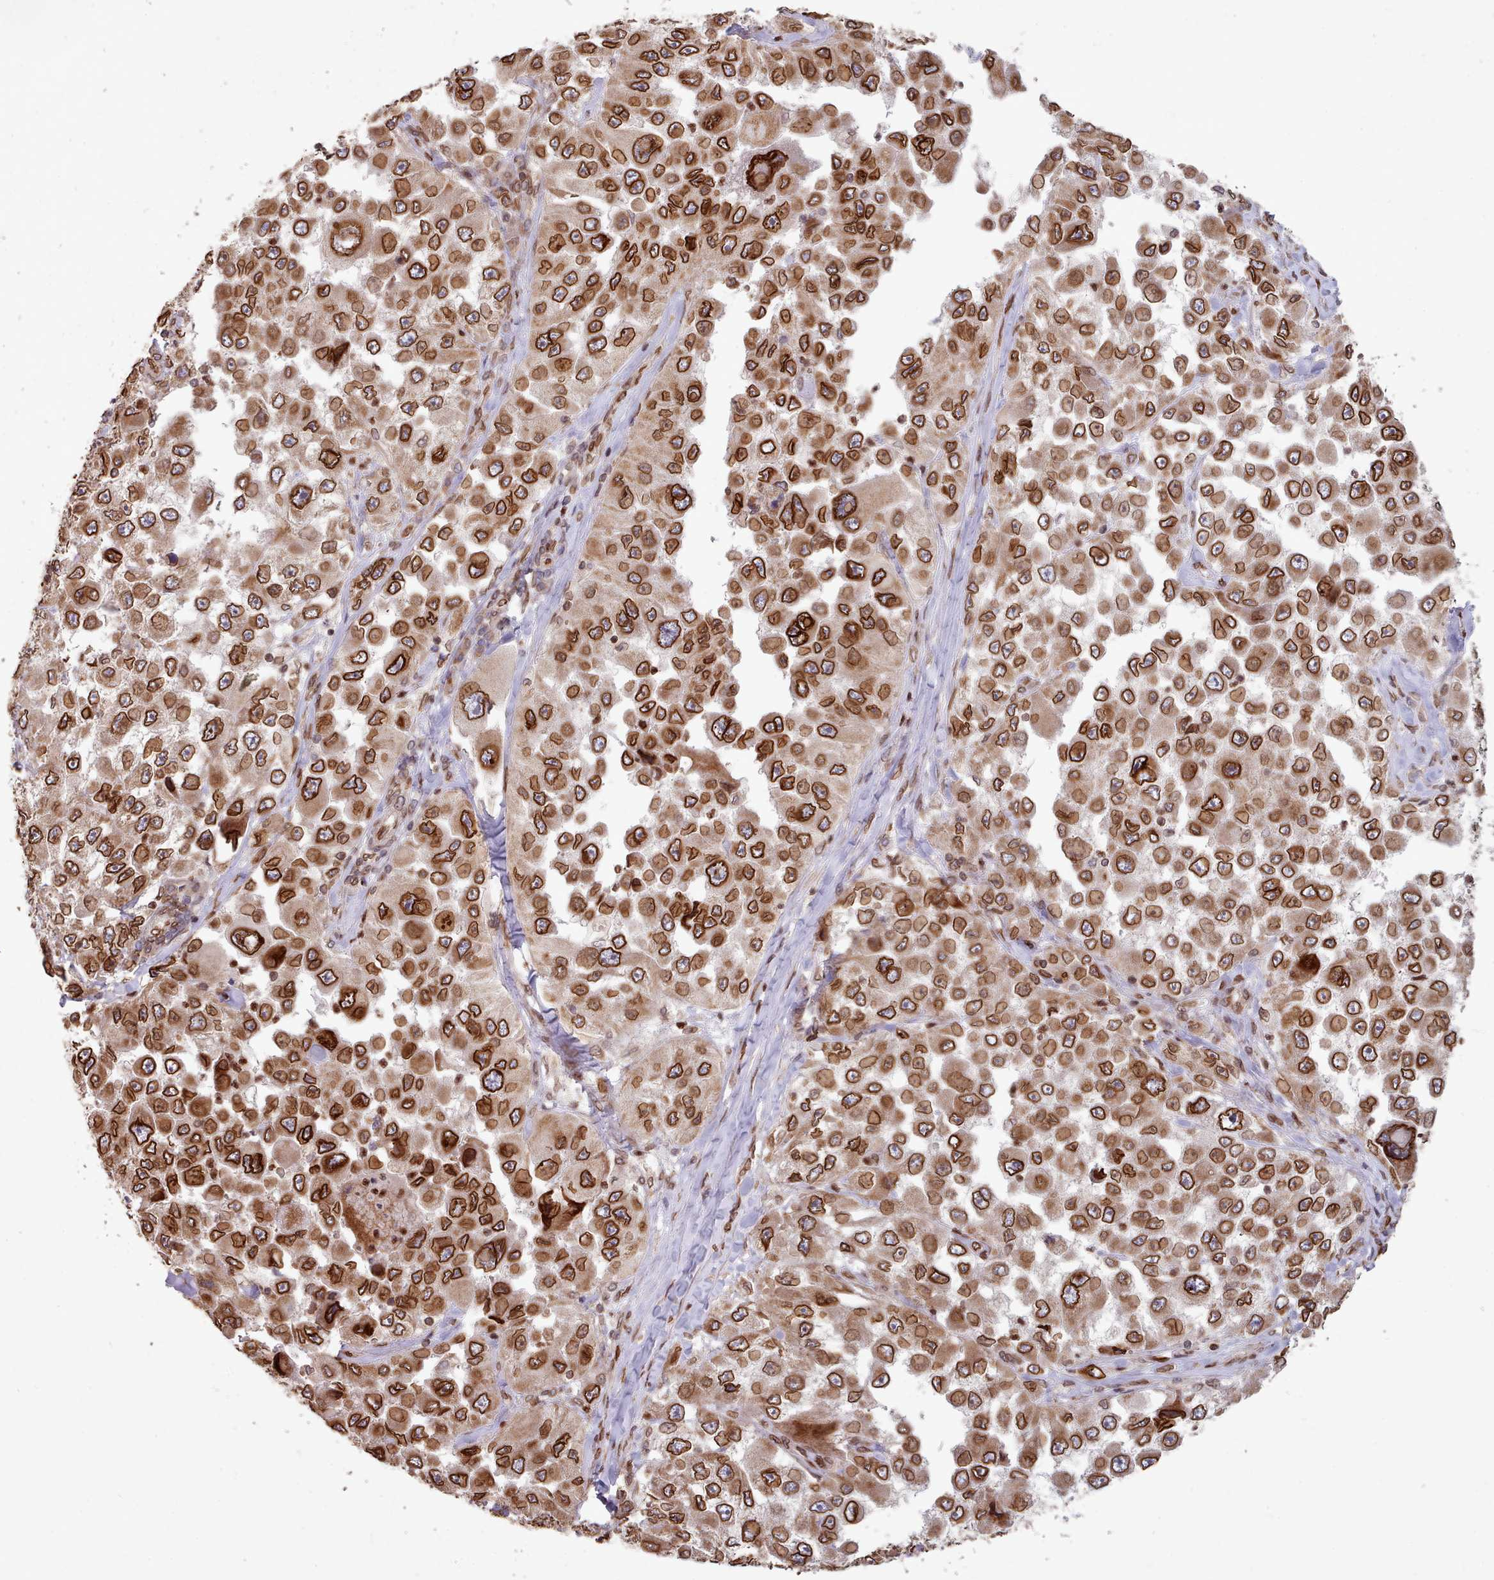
{"staining": {"intensity": "strong", "quantity": ">75%", "location": "cytoplasmic/membranous,nuclear"}, "tissue": "melanoma", "cell_type": "Tumor cells", "image_type": "cancer", "snomed": [{"axis": "morphology", "description": "Malignant melanoma, Metastatic site"}, {"axis": "topography", "description": "Lymph node"}], "caption": "Malignant melanoma (metastatic site) stained with a brown dye shows strong cytoplasmic/membranous and nuclear positive expression in approximately >75% of tumor cells.", "gene": "TOR1AIP1", "patient": {"sex": "male", "age": 62}}